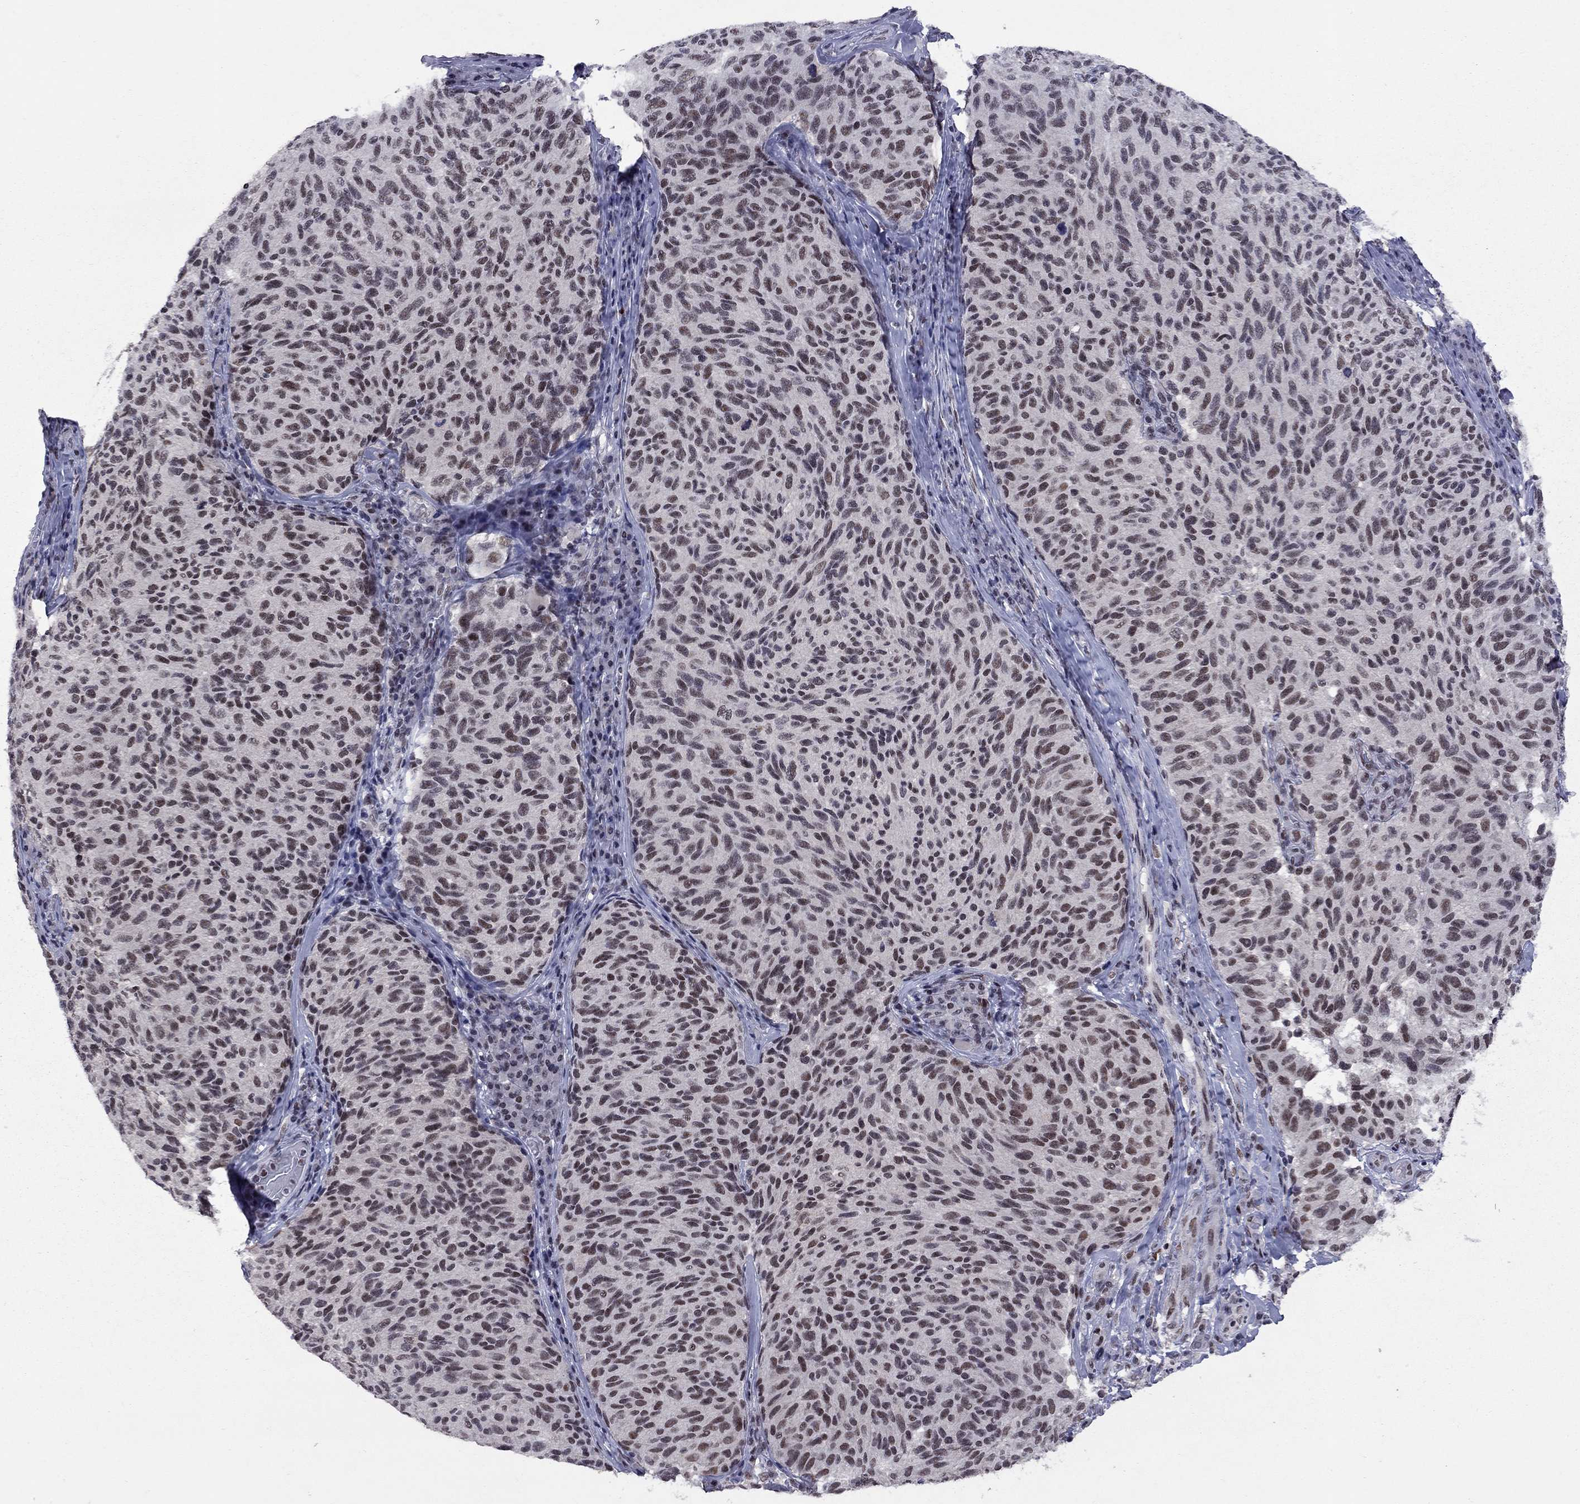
{"staining": {"intensity": "weak", "quantity": "25%-75%", "location": "nuclear"}, "tissue": "melanoma", "cell_type": "Tumor cells", "image_type": "cancer", "snomed": [{"axis": "morphology", "description": "Malignant melanoma, NOS"}, {"axis": "topography", "description": "Skin"}], "caption": "Protein analysis of malignant melanoma tissue shows weak nuclear staining in approximately 25%-75% of tumor cells. Using DAB (brown) and hematoxylin (blue) stains, captured at high magnification using brightfield microscopy.", "gene": "TAF9", "patient": {"sex": "female", "age": 73}}